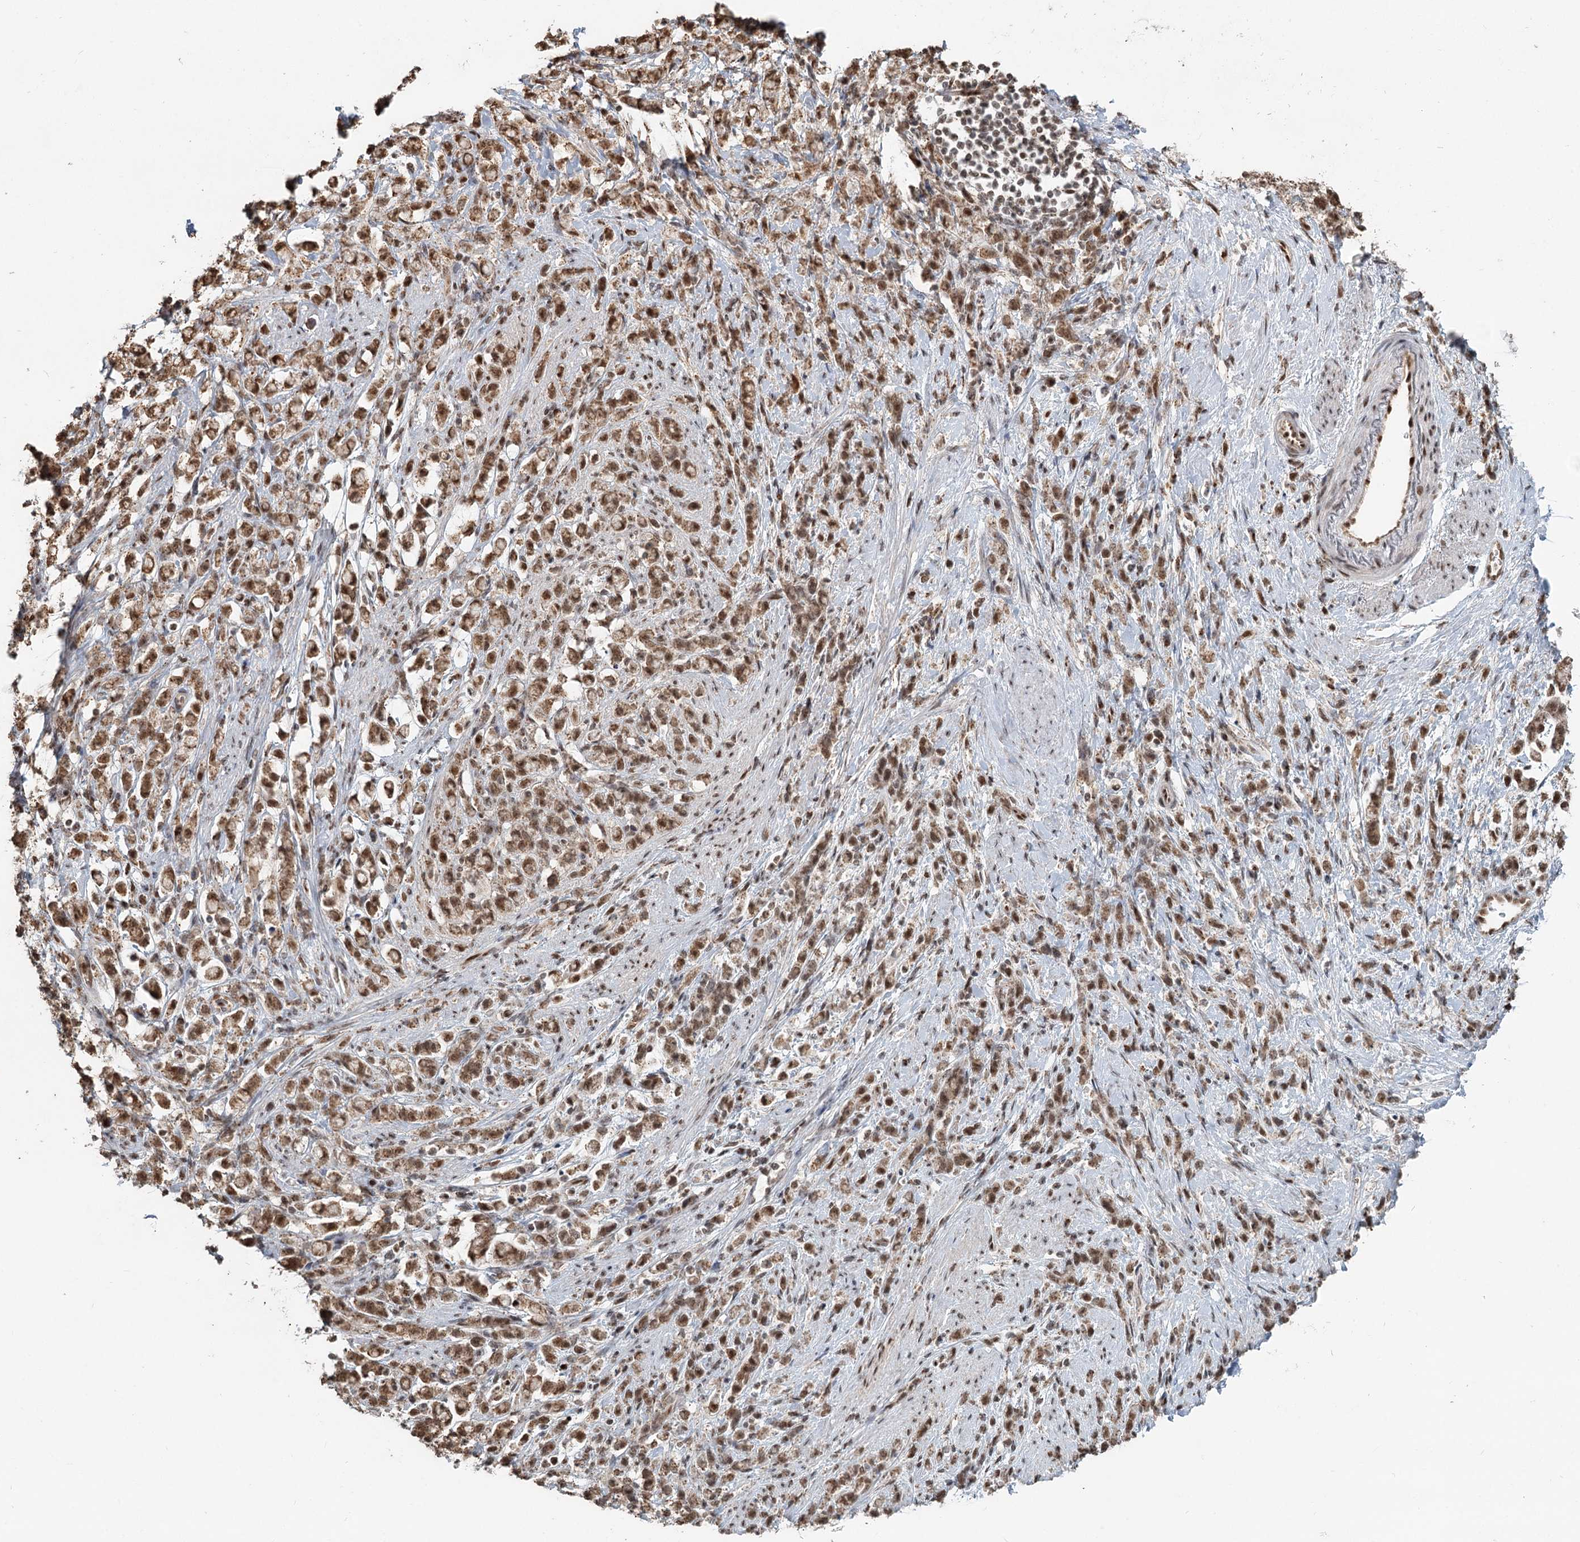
{"staining": {"intensity": "moderate", "quantity": ">75%", "location": "cytoplasmic/membranous"}, "tissue": "stomach cancer", "cell_type": "Tumor cells", "image_type": "cancer", "snomed": [{"axis": "morphology", "description": "Adenocarcinoma, NOS"}, {"axis": "topography", "description": "Stomach"}], "caption": "Tumor cells exhibit medium levels of moderate cytoplasmic/membranous staining in approximately >75% of cells in stomach cancer (adenocarcinoma).", "gene": "GPALPP1", "patient": {"sex": "female", "age": 60}}